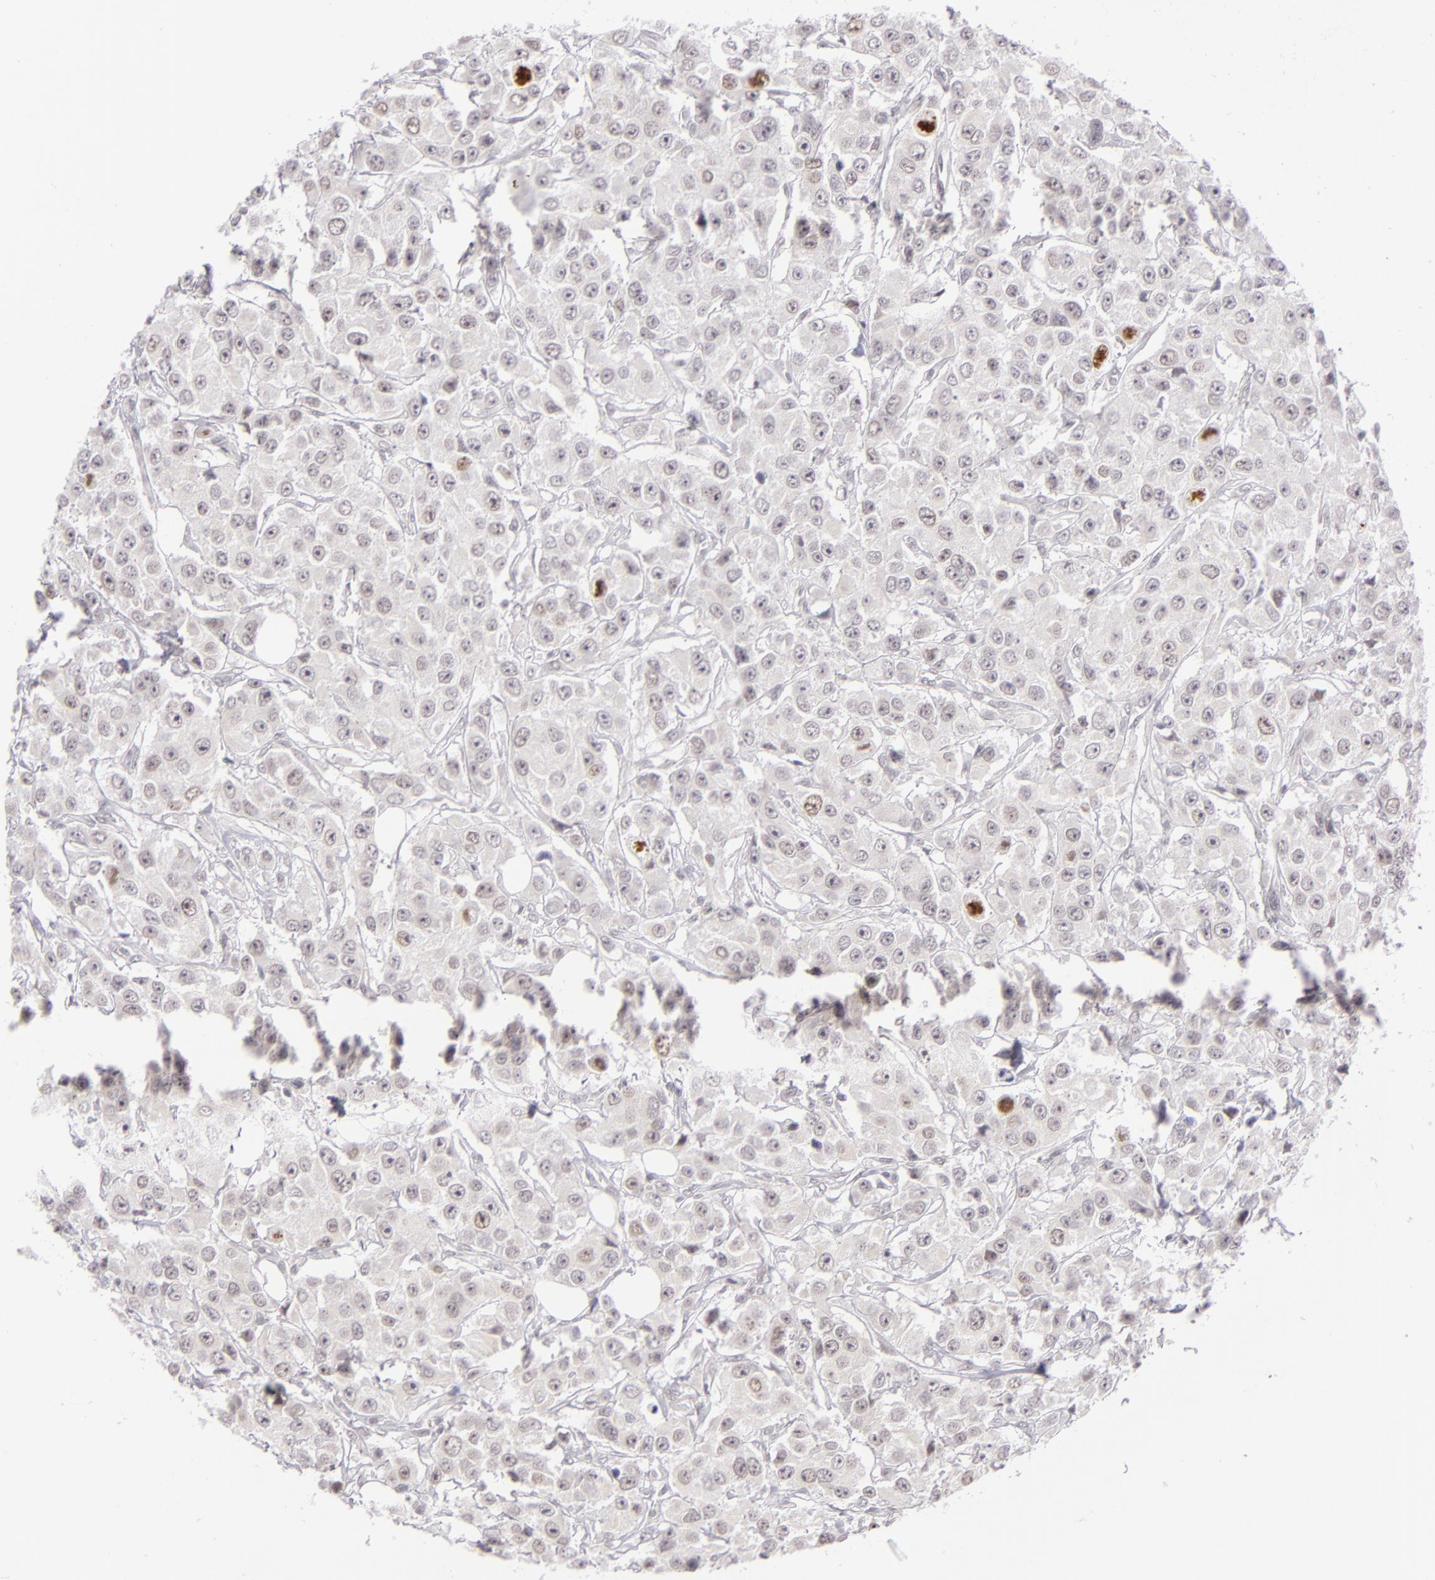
{"staining": {"intensity": "negative", "quantity": "none", "location": "none"}, "tissue": "breast cancer", "cell_type": "Tumor cells", "image_type": "cancer", "snomed": [{"axis": "morphology", "description": "Duct carcinoma"}, {"axis": "topography", "description": "Breast"}], "caption": "DAB (3,3'-diaminobenzidine) immunohistochemical staining of breast cancer demonstrates no significant positivity in tumor cells.", "gene": "ZNF205", "patient": {"sex": "female", "age": 58}}